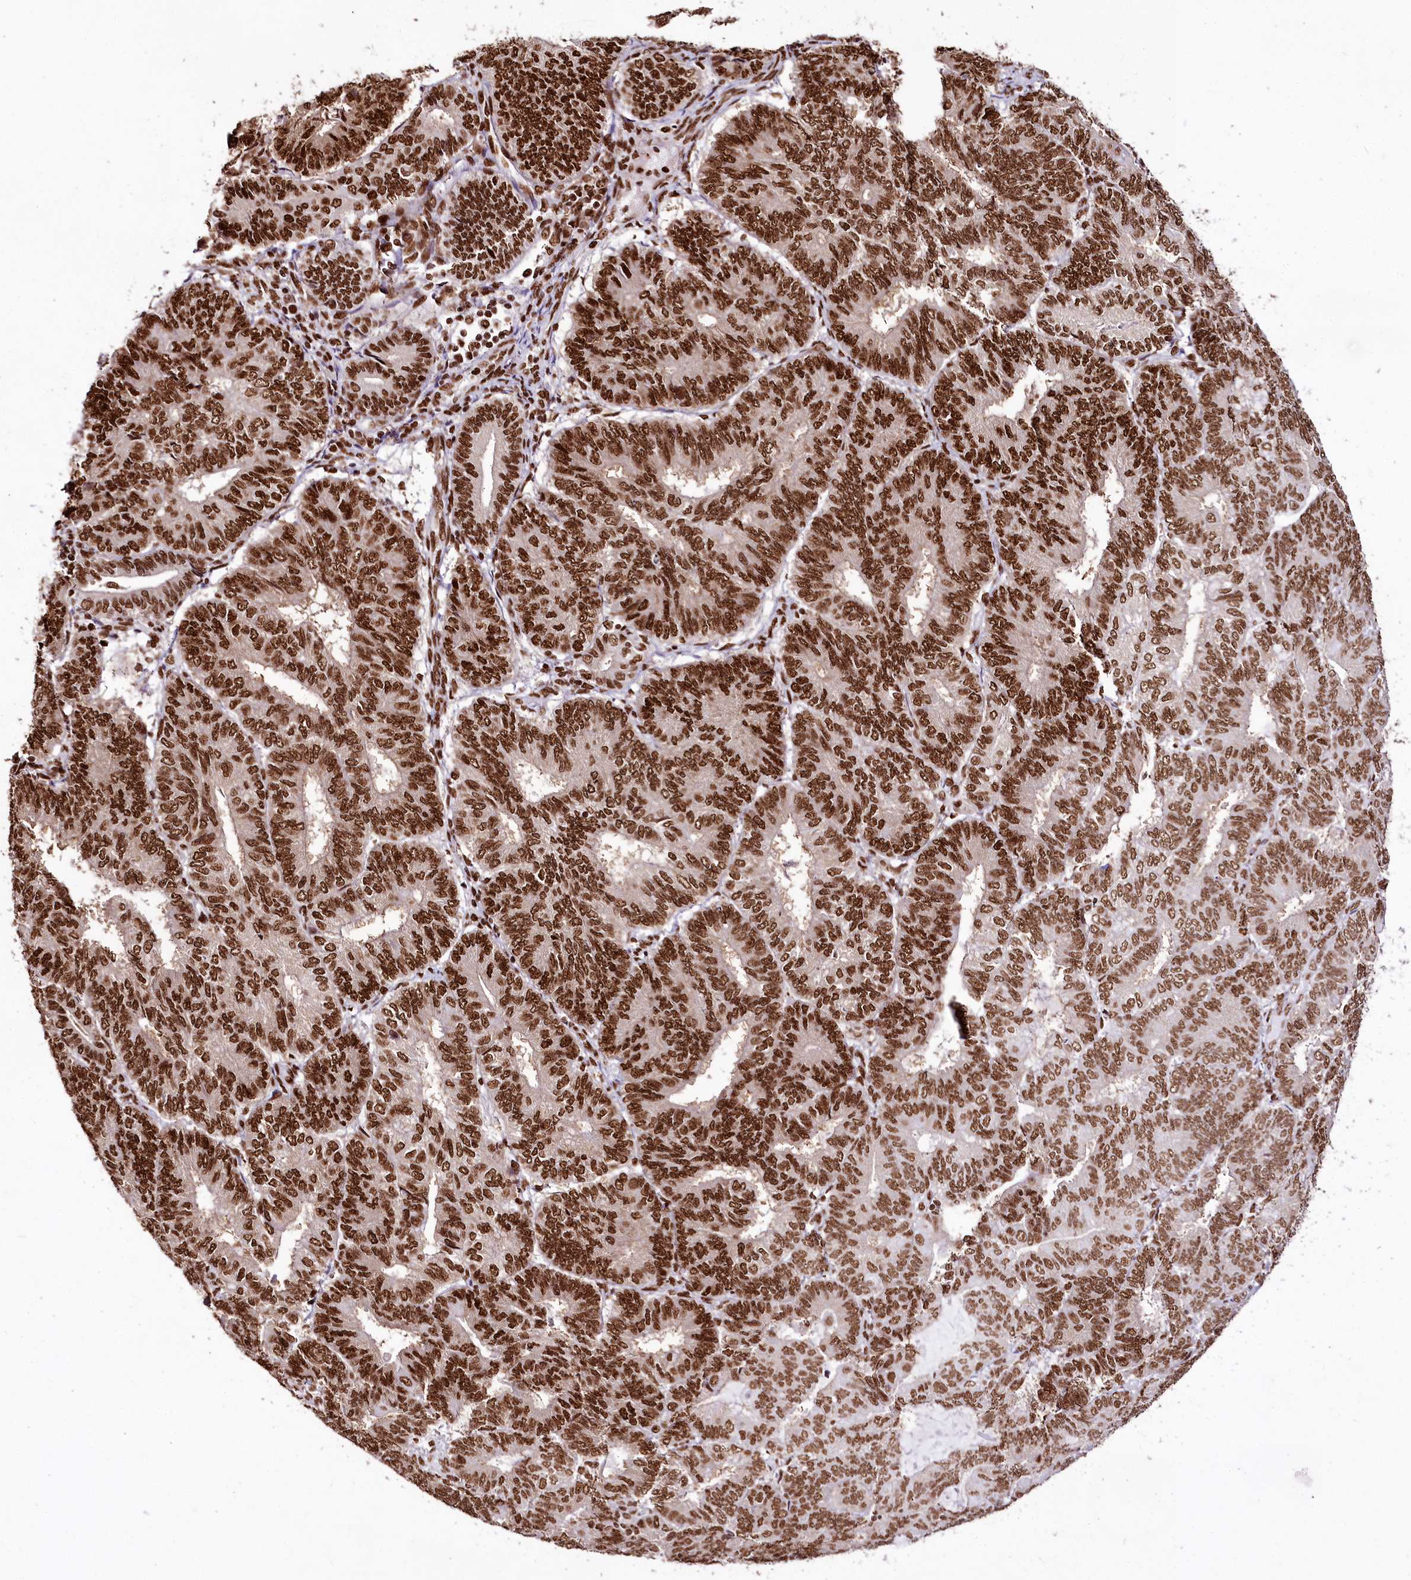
{"staining": {"intensity": "strong", "quantity": ">75%", "location": "nuclear"}, "tissue": "endometrial cancer", "cell_type": "Tumor cells", "image_type": "cancer", "snomed": [{"axis": "morphology", "description": "Adenocarcinoma, NOS"}, {"axis": "topography", "description": "Endometrium"}], "caption": "Immunohistochemistry micrograph of endometrial cancer (adenocarcinoma) stained for a protein (brown), which shows high levels of strong nuclear positivity in about >75% of tumor cells.", "gene": "SMARCE1", "patient": {"sex": "female", "age": 81}}